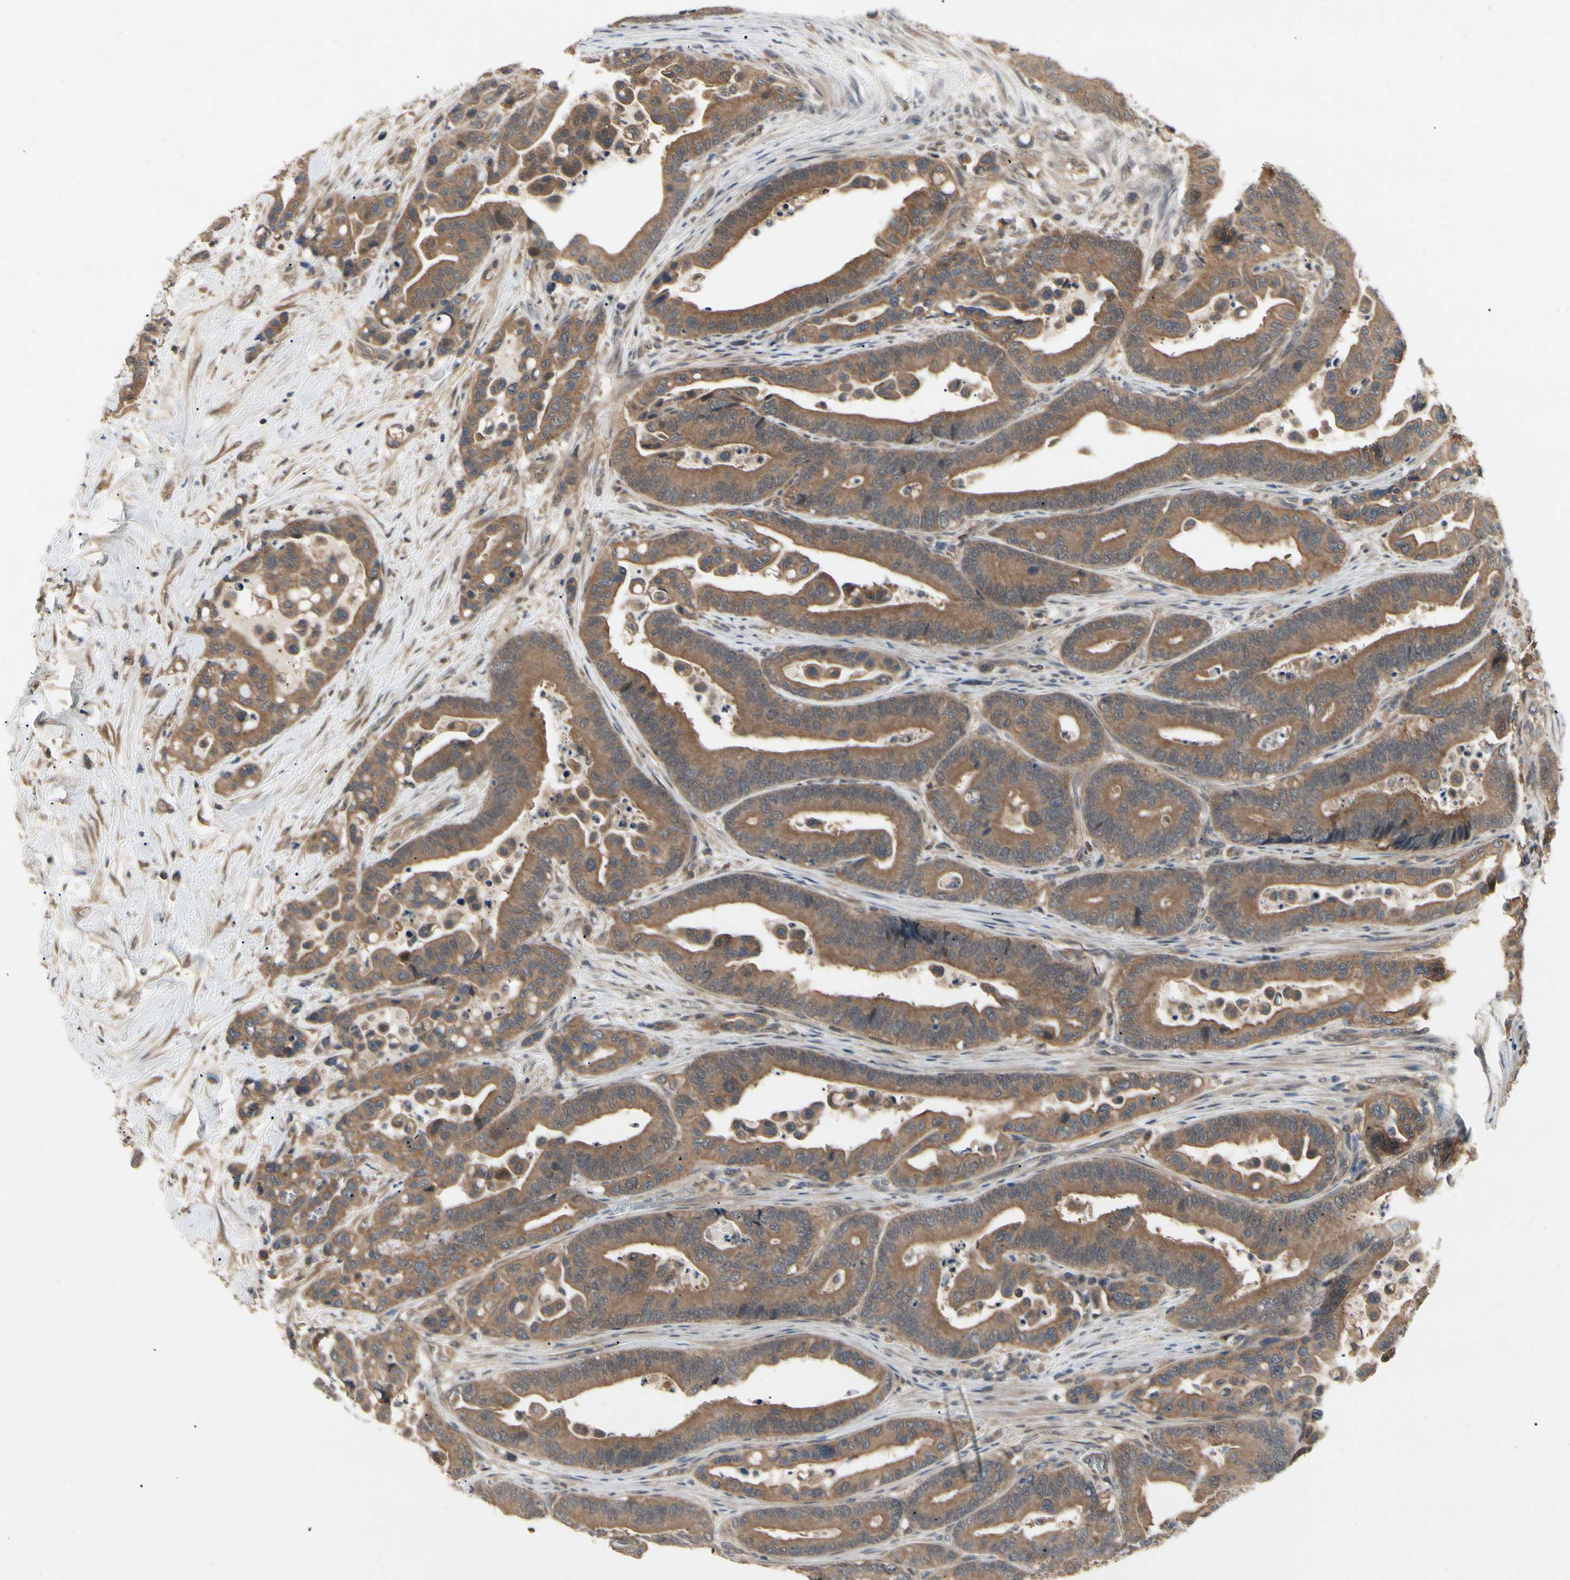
{"staining": {"intensity": "moderate", "quantity": ">75%", "location": "cytoplasmic/membranous"}, "tissue": "colorectal cancer", "cell_type": "Tumor cells", "image_type": "cancer", "snomed": [{"axis": "morphology", "description": "Normal tissue, NOS"}, {"axis": "morphology", "description": "Adenocarcinoma, NOS"}, {"axis": "topography", "description": "Colon"}], "caption": "Protein positivity by immunohistochemistry (IHC) reveals moderate cytoplasmic/membranous positivity in about >75% of tumor cells in adenocarcinoma (colorectal). Immunohistochemistry stains the protein in brown and the nuclei are stained blue.", "gene": "RNF14", "patient": {"sex": "male", "age": 82}}